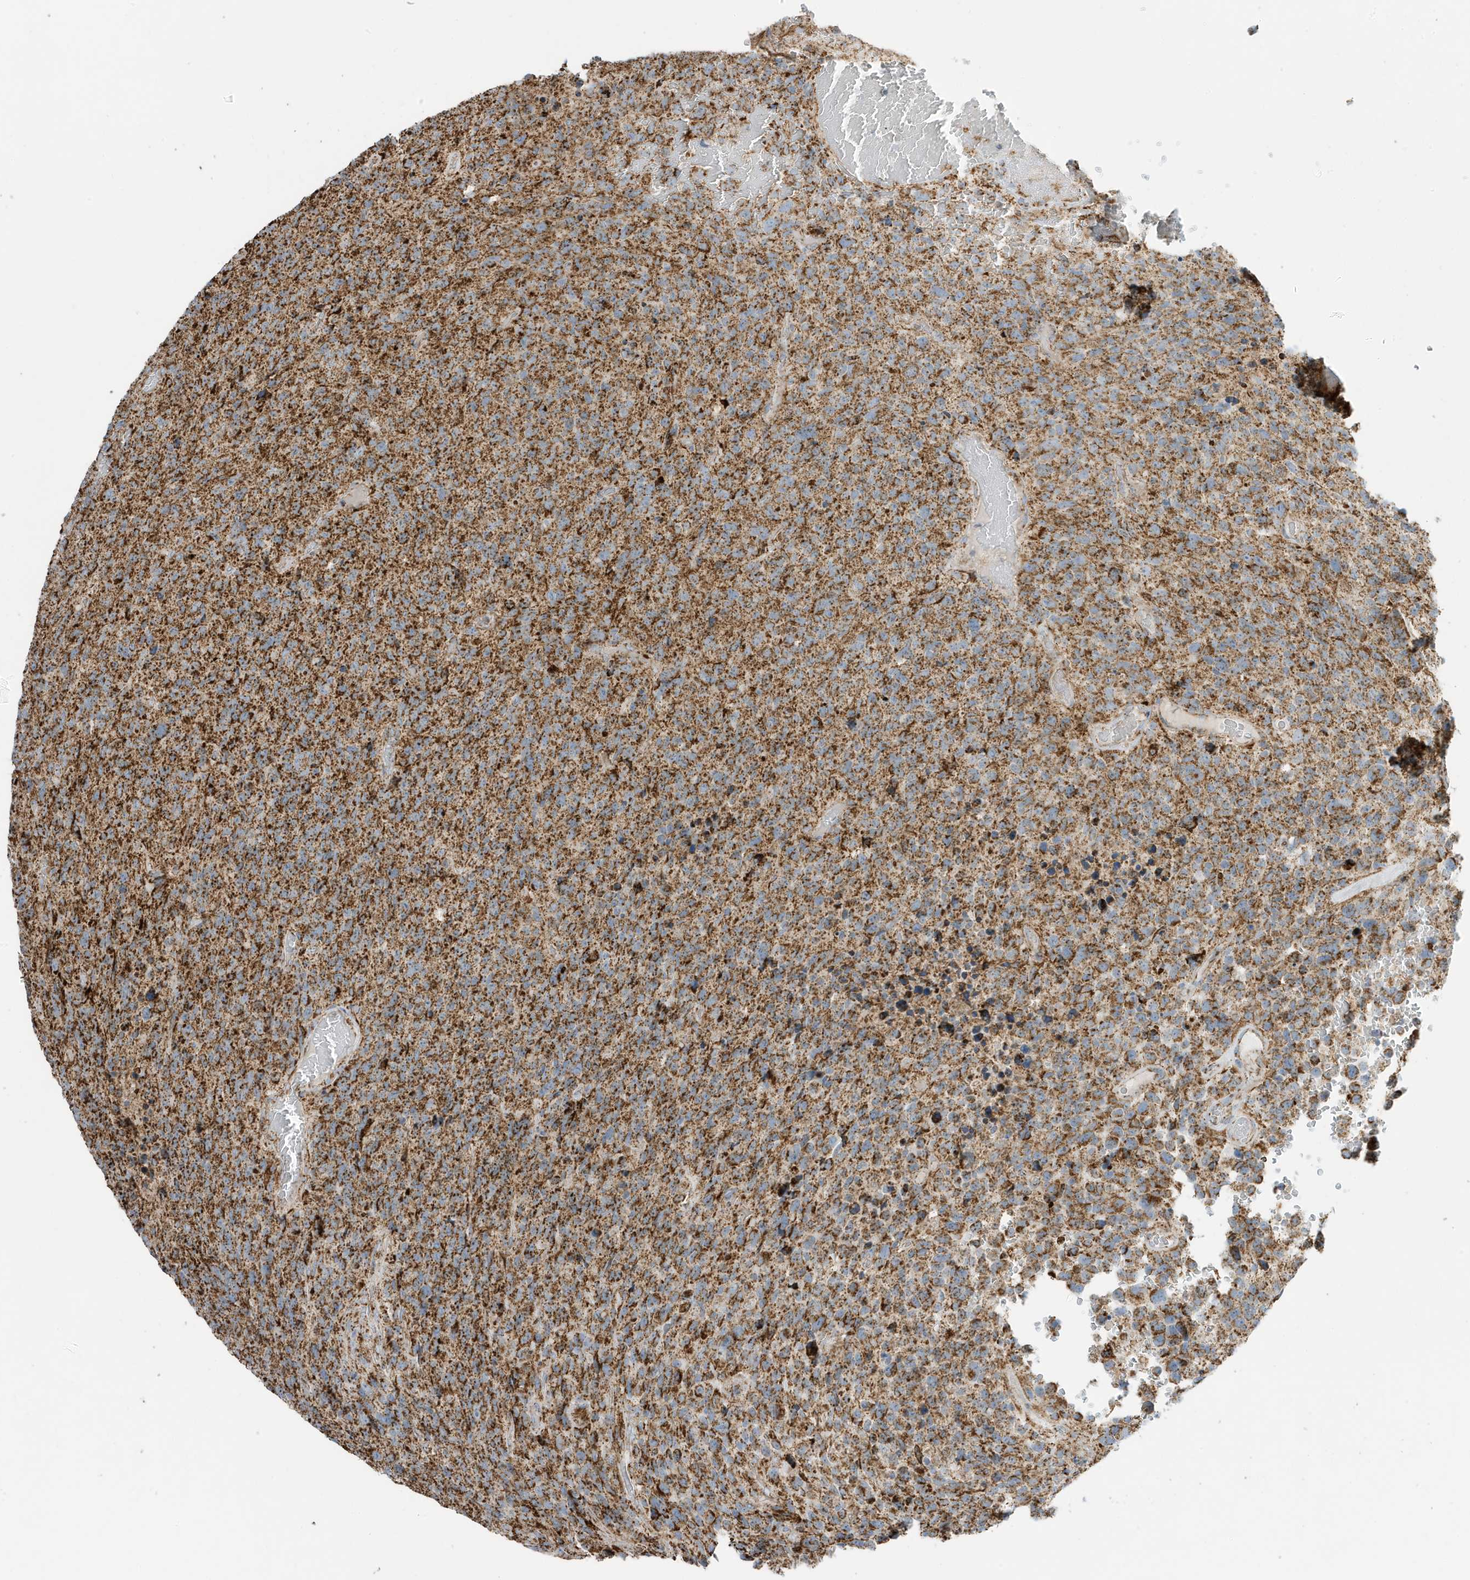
{"staining": {"intensity": "moderate", "quantity": ">75%", "location": "cytoplasmic/membranous"}, "tissue": "glioma", "cell_type": "Tumor cells", "image_type": "cancer", "snomed": [{"axis": "morphology", "description": "Glioma, malignant, High grade"}, {"axis": "topography", "description": "Brain"}], "caption": "Moderate cytoplasmic/membranous protein positivity is identified in approximately >75% of tumor cells in glioma.", "gene": "ATP5ME", "patient": {"sex": "male", "age": 69}}